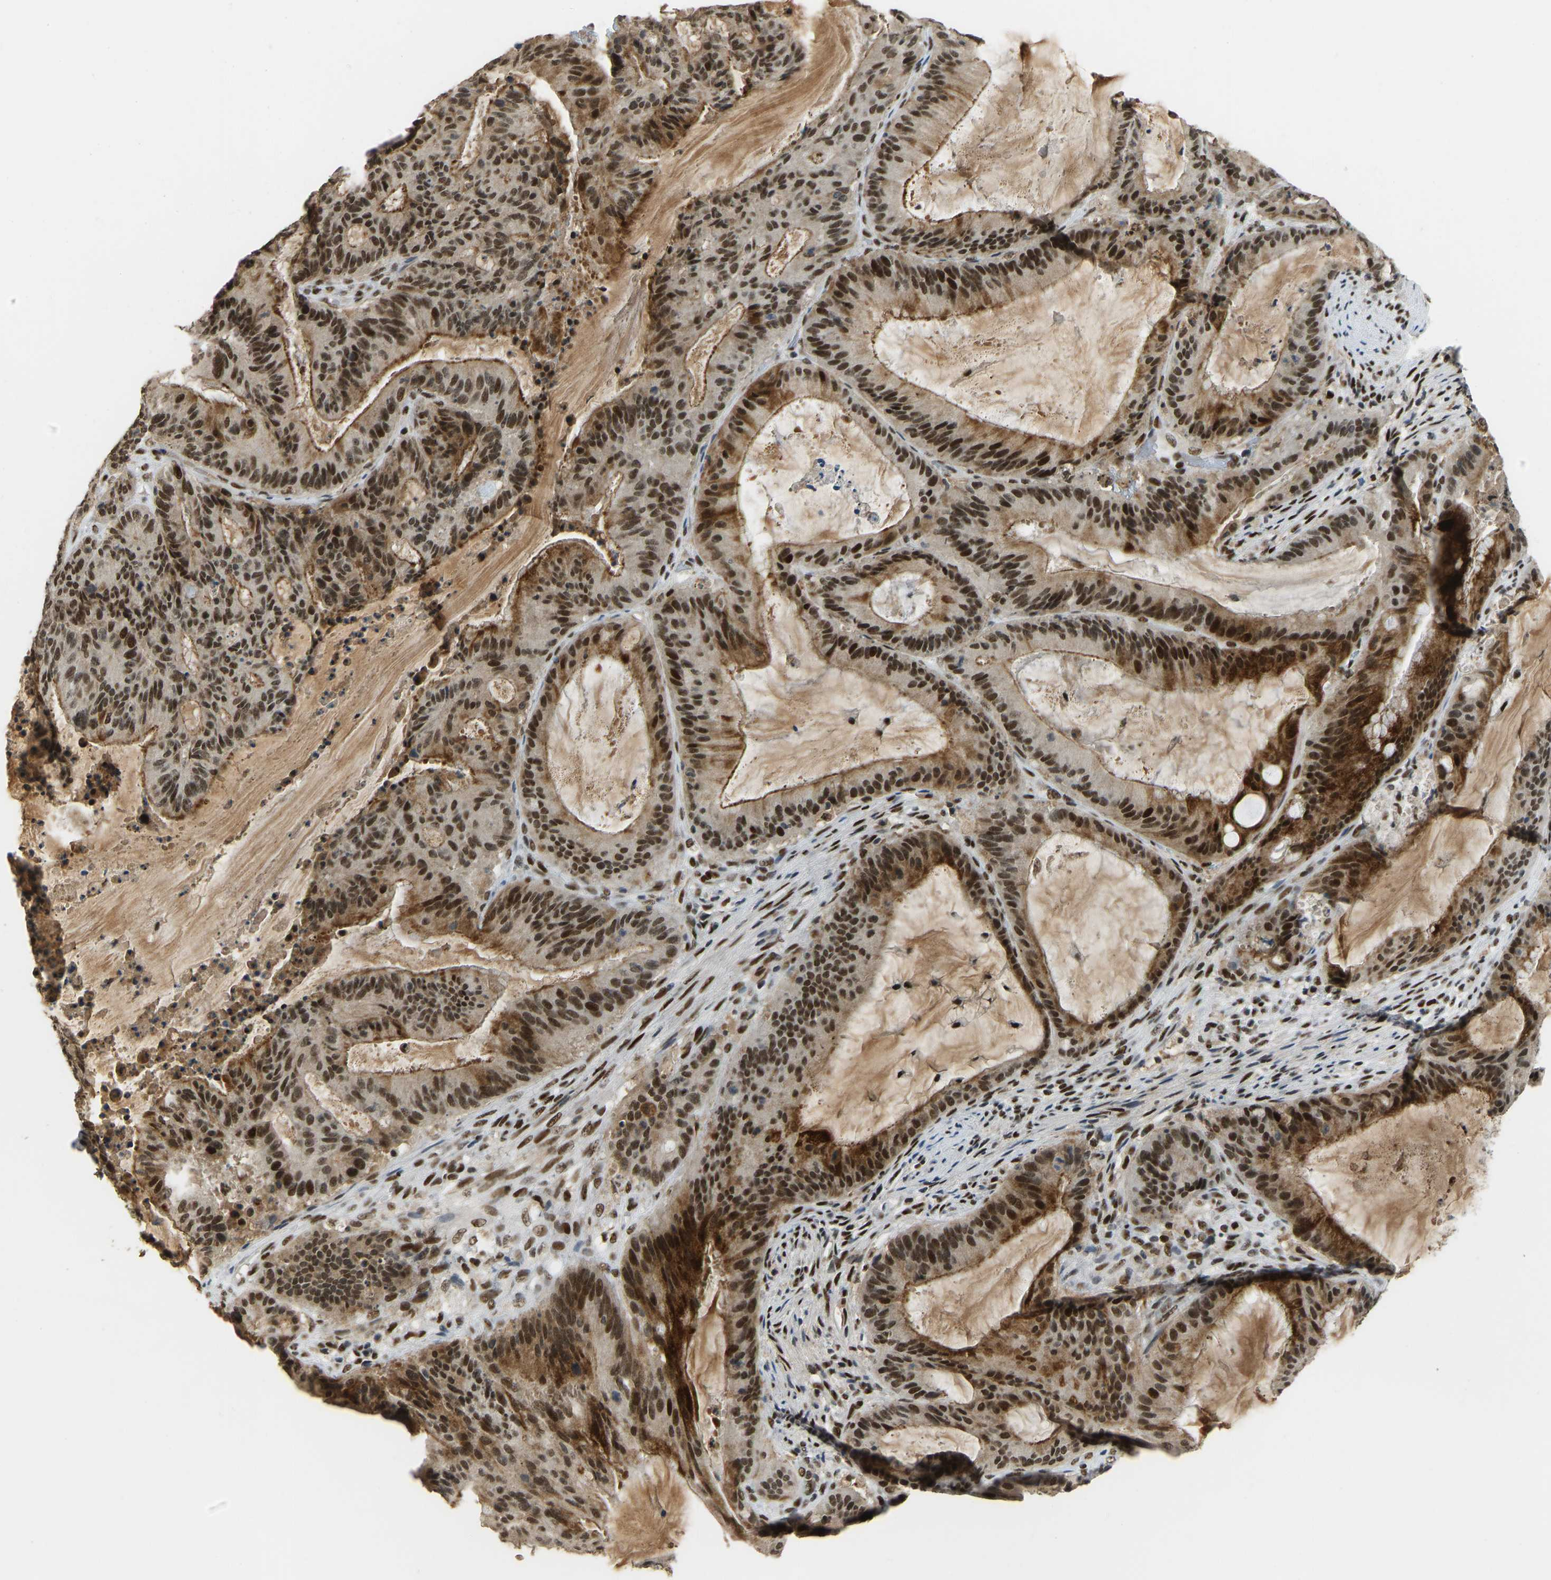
{"staining": {"intensity": "strong", "quantity": ">75%", "location": "cytoplasmic/membranous,nuclear"}, "tissue": "liver cancer", "cell_type": "Tumor cells", "image_type": "cancer", "snomed": [{"axis": "morphology", "description": "Normal tissue, NOS"}, {"axis": "morphology", "description": "Cholangiocarcinoma"}, {"axis": "topography", "description": "Liver"}, {"axis": "topography", "description": "Peripheral nerve tissue"}], "caption": "The immunohistochemical stain highlights strong cytoplasmic/membranous and nuclear positivity in tumor cells of cholangiocarcinoma (liver) tissue. Ihc stains the protein in brown and the nuclei are stained blue.", "gene": "FOXK1", "patient": {"sex": "female", "age": 73}}